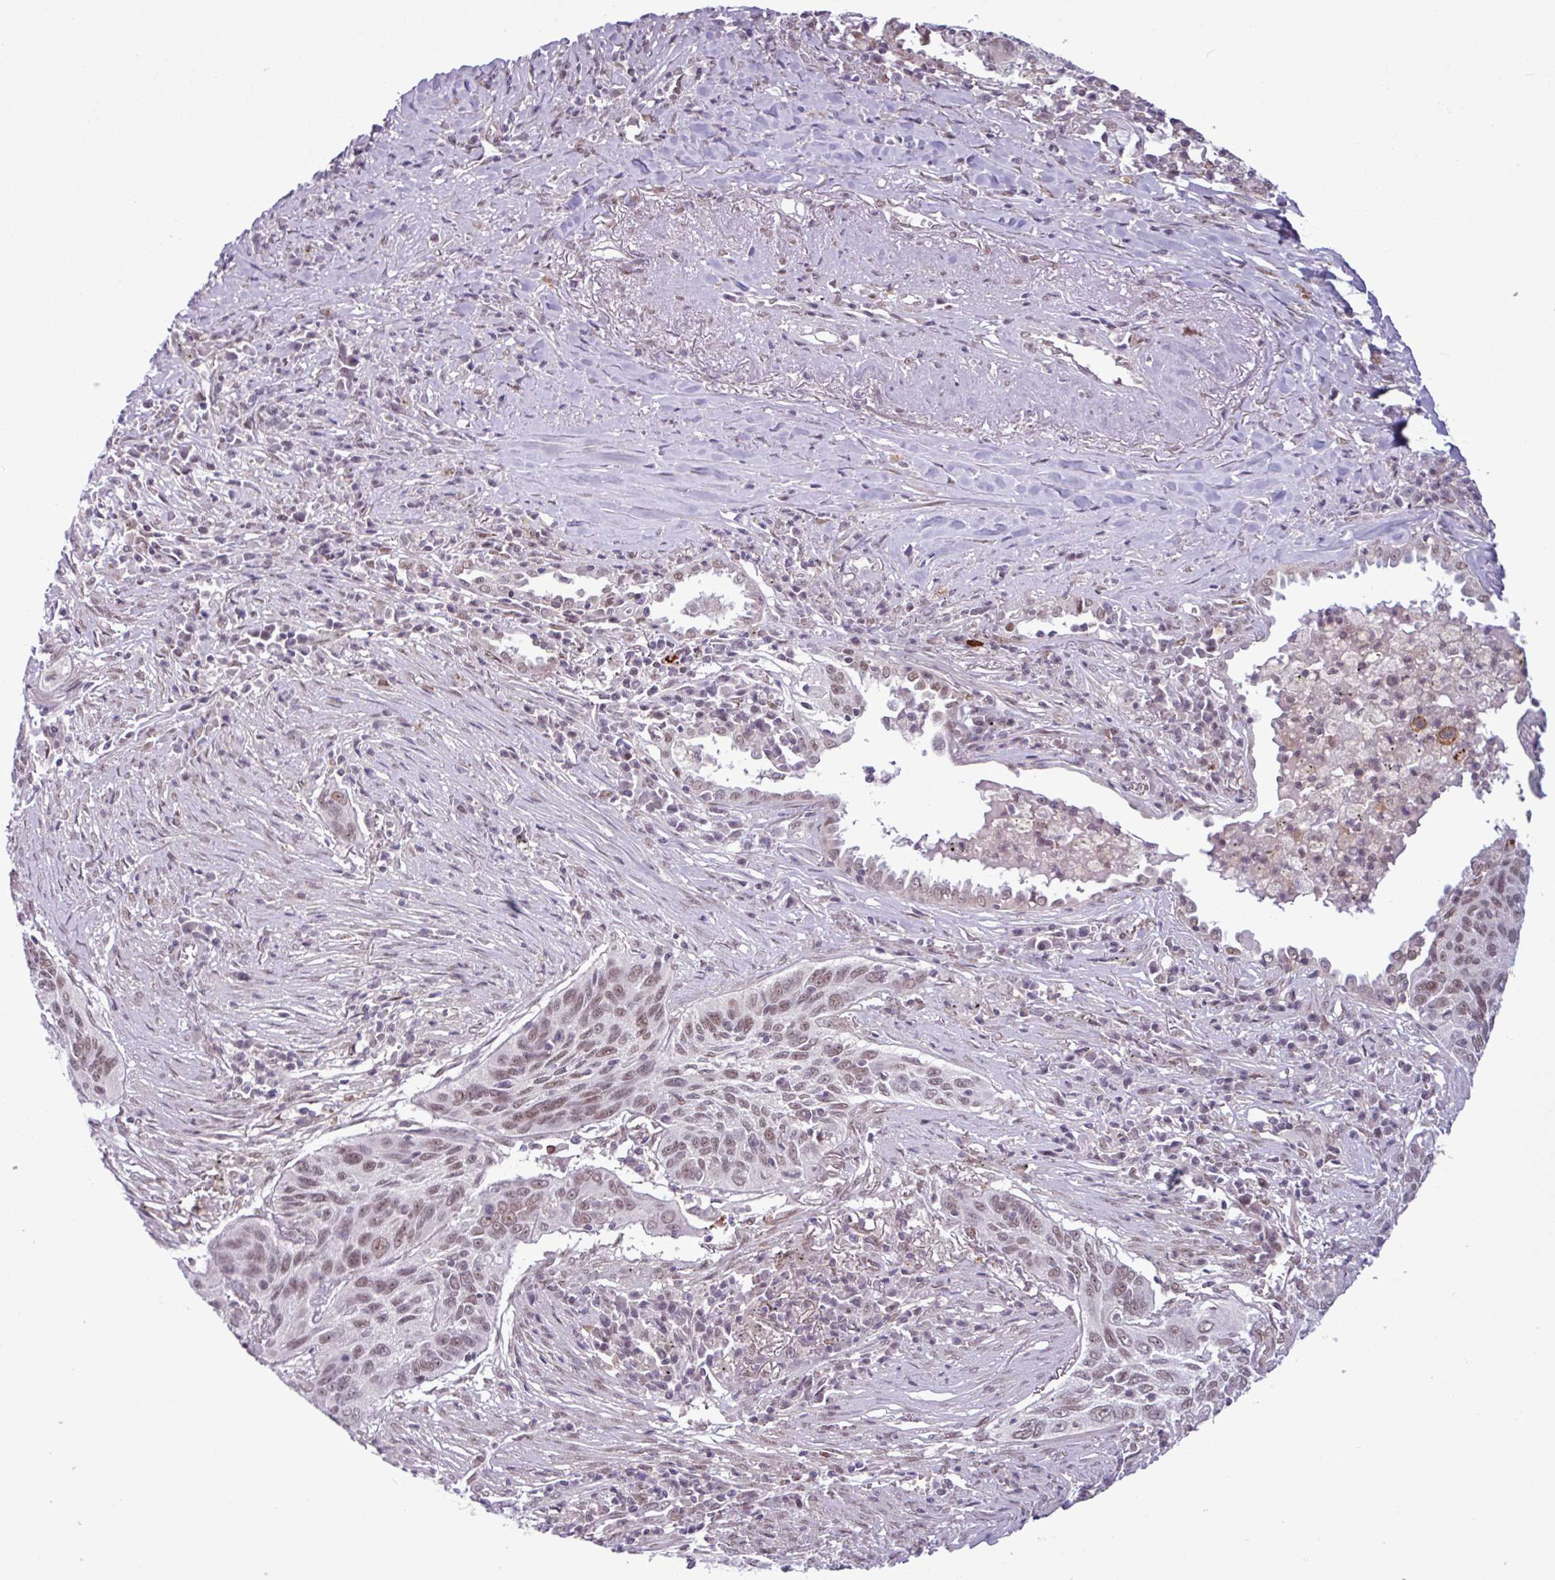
{"staining": {"intensity": "weak", "quantity": ">75%", "location": "nuclear"}, "tissue": "lung cancer", "cell_type": "Tumor cells", "image_type": "cancer", "snomed": [{"axis": "morphology", "description": "Squamous cell carcinoma, NOS"}, {"axis": "topography", "description": "Lung"}], "caption": "Lung cancer tissue exhibits weak nuclear positivity in about >75% of tumor cells", "gene": "NOTCH2", "patient": {"sex": "female", "age": 66}}